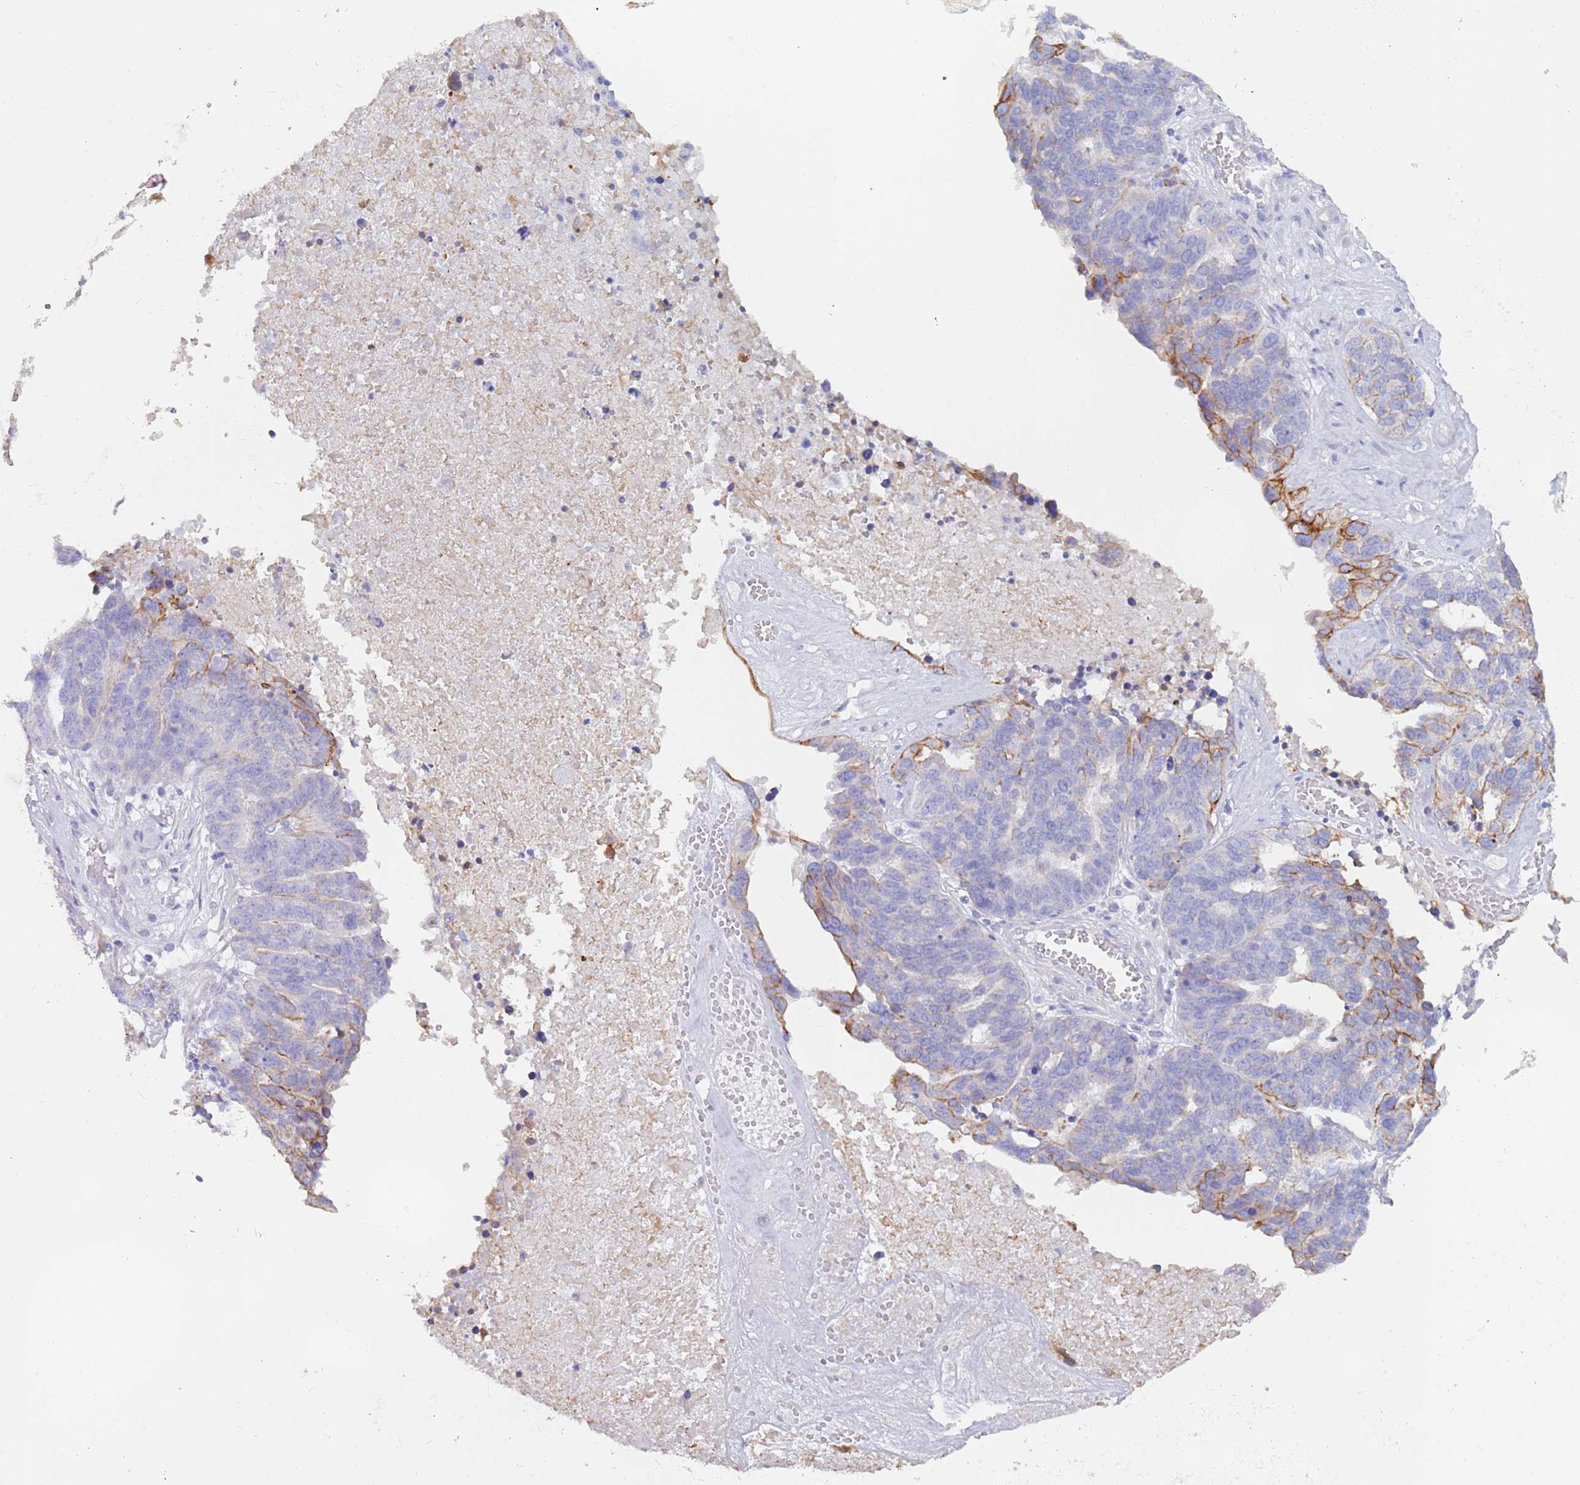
{"staining": {"intensity": "moderate", "quantity": "<25%", "location": "cytoplasmic/membranous"}, "tissue": "ovarian cancer", "cell_type": "Tumor cells", "image_type": "cancer", "snomed": [{"axis": "morphology", "description": "Cystadenocarcinoma, serous, NOS"}, {"axis": "topography", "description": "Ovary"}], "caption": "Tumor cells show moderate cytoplasmic/membranous positivity in approximately <25% of cells in serous cystadenocarcinoma (ovarian).", "gene": "CCDC149", "patient": {"sex": "female", "age": 59}}